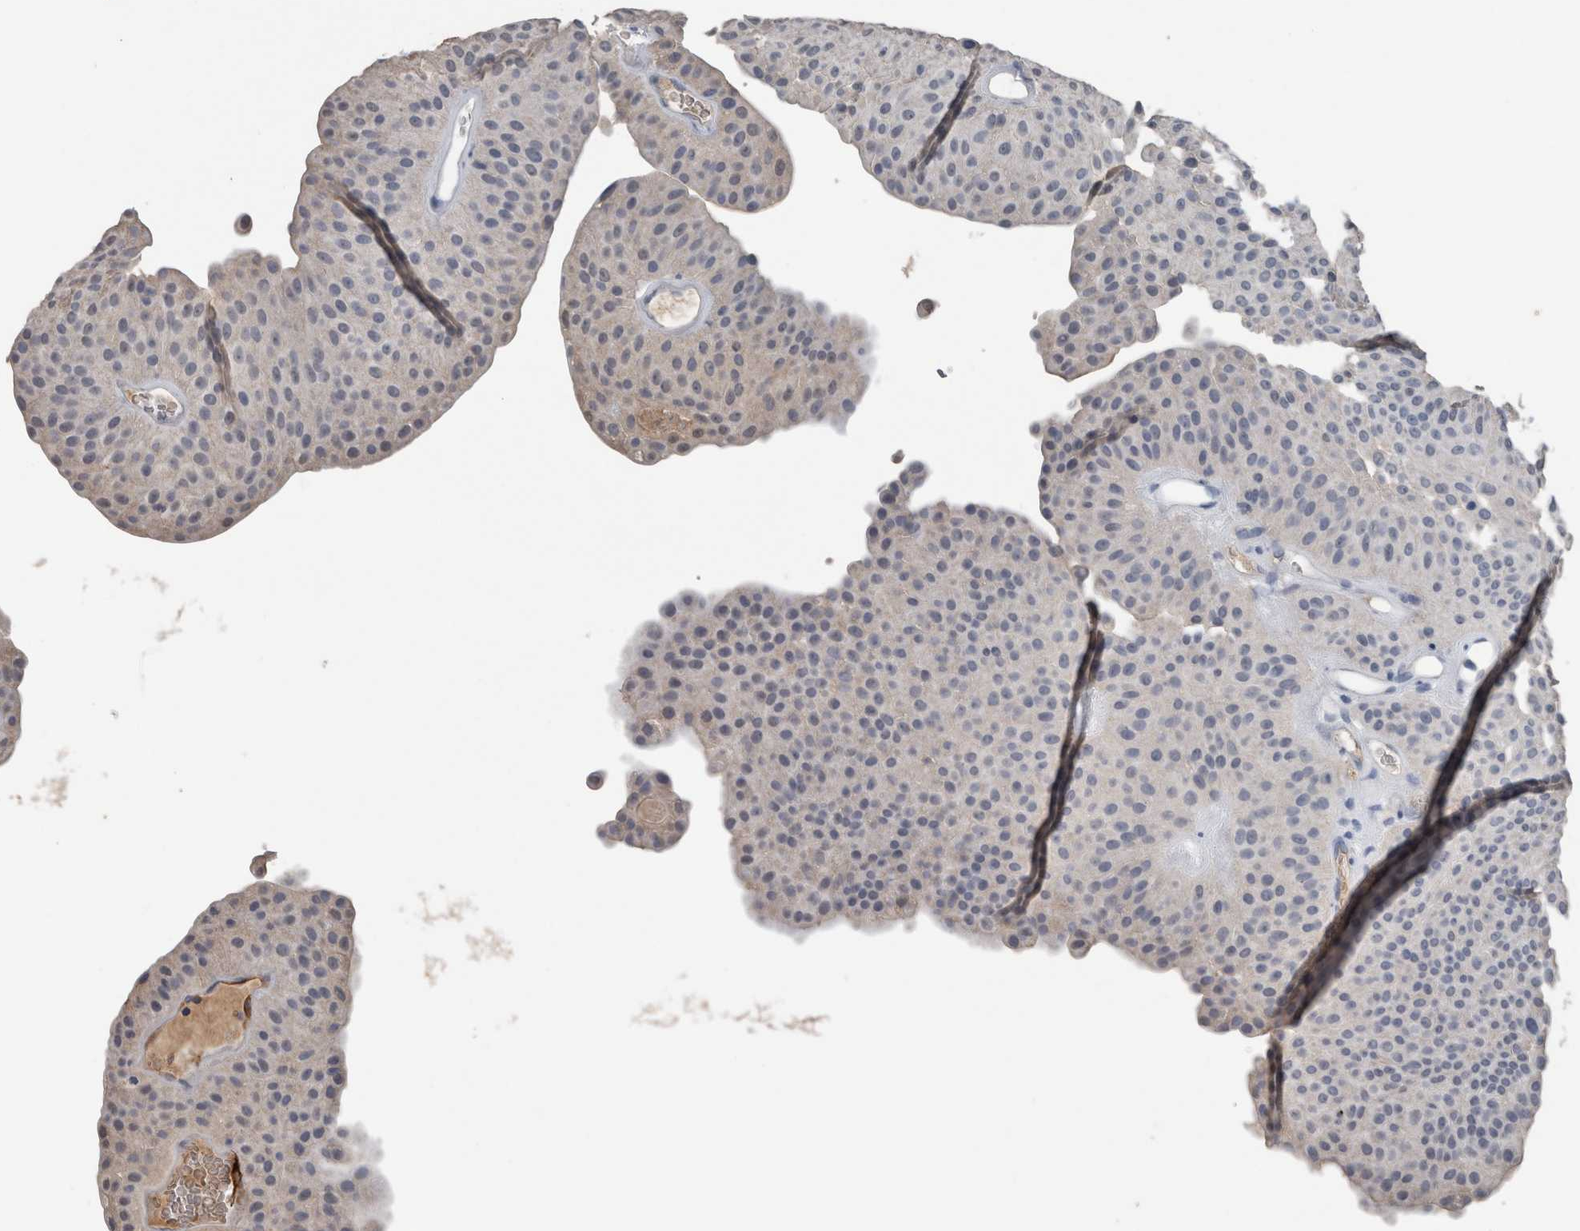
{"staining": {"intensity": "negative", "quantity": "none", "location": "none"}, "tissue": "urothelial cancer", "cell_type": "Tumor cells", "image_type": "cancer", "snomed": [{"axis": "morphology", "description": "Urothelial carcinoma, Low grade"}, {"axis": "topography", "description": "Urinary bladder"}], "caption": "Immunohistochemistry of urothelial cancer demonstrates no positivity in tumor cells.", "gene": "CRNN", "patient": {"sex": "female", "age": 60}}